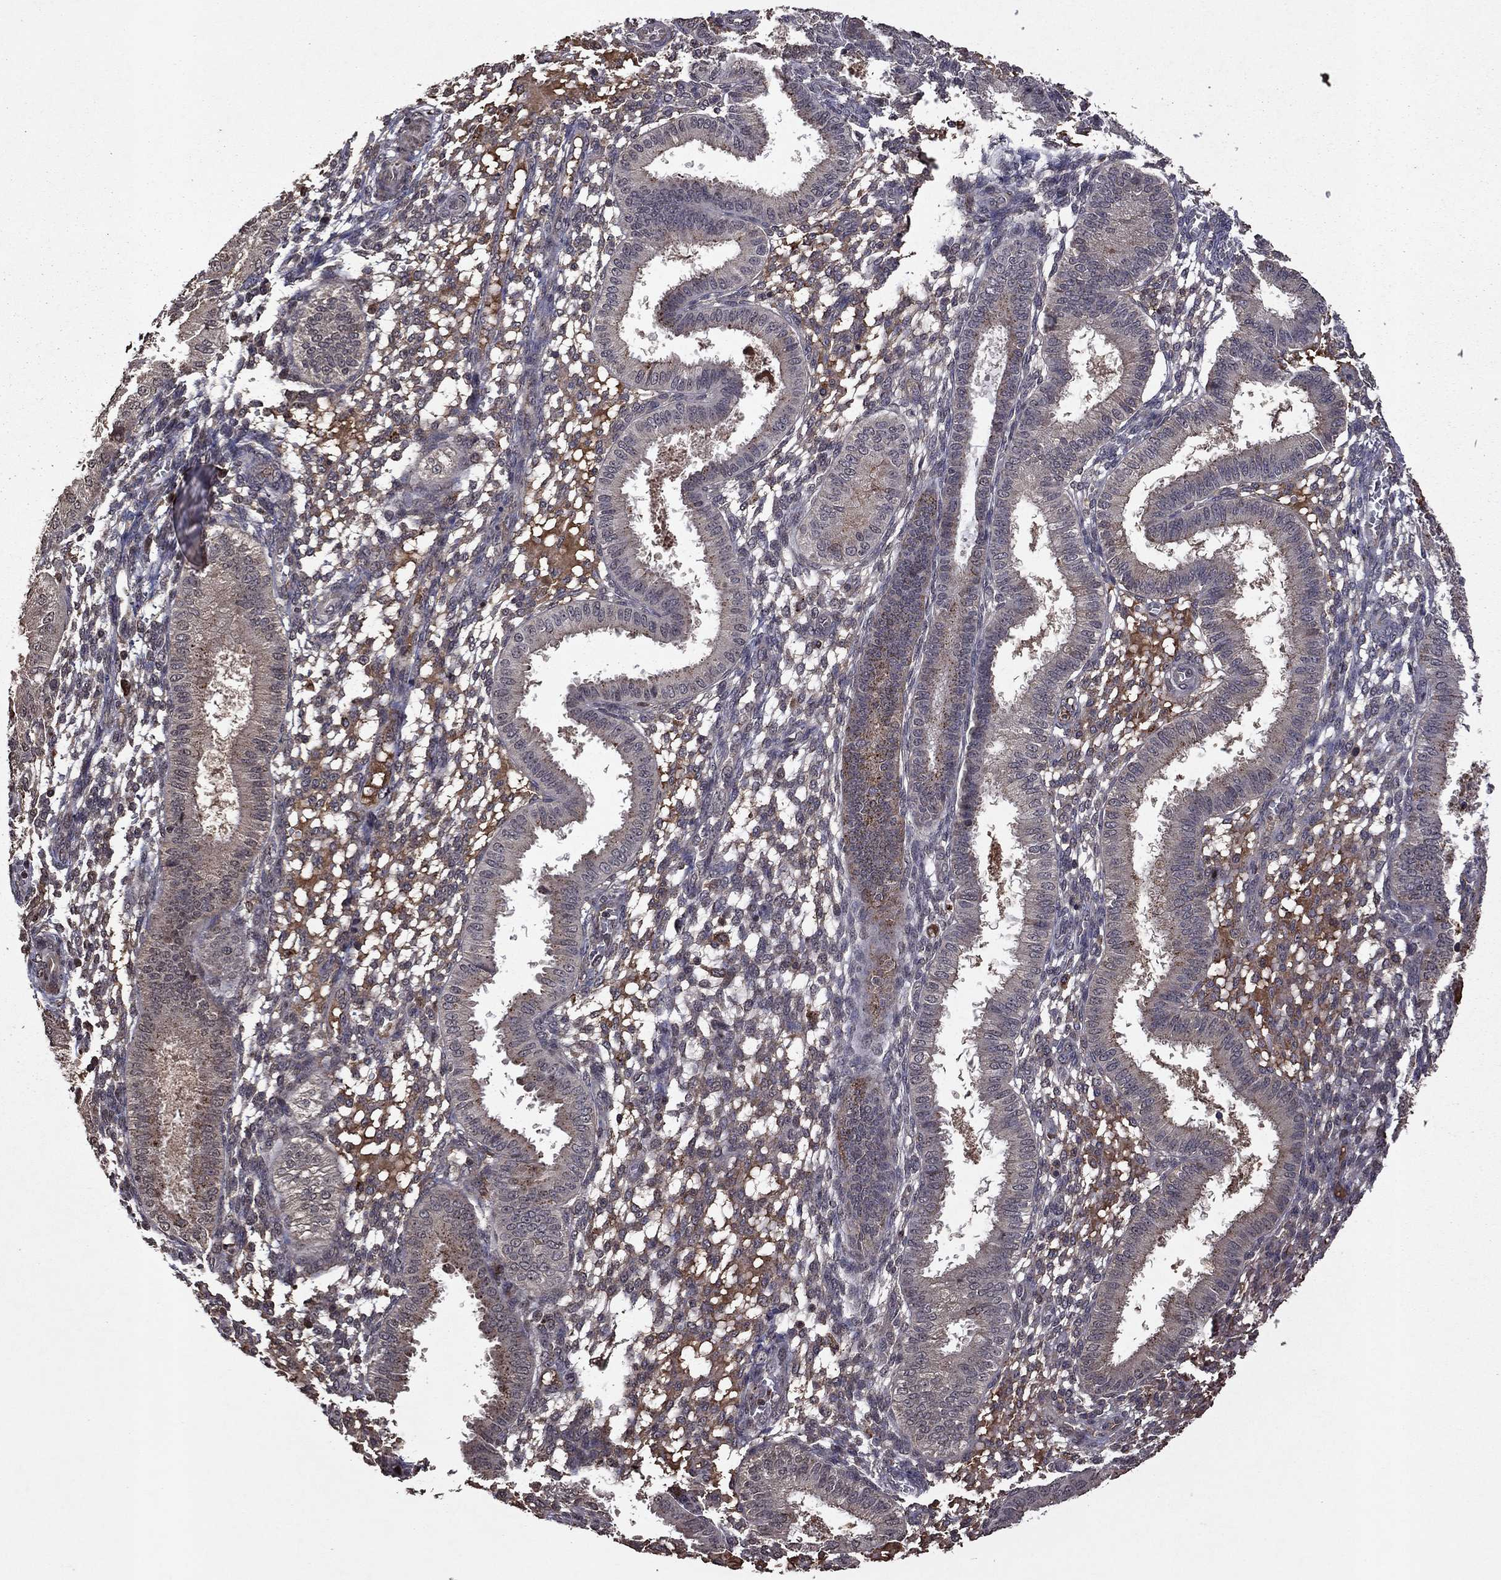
{"staining": {"intensity": "moderate", "quantity": "<25%", "location": "cytoplasmic/membranous"}, "tissue": "endometrium", "cell_type": "Cells in endometrial stroma", "image_type": "normal", "snomed": [{"axis": "morphology", "description": "Normal tissue, NOS"}, {"axis": "topography", "description": "Endometrium"}], "caption": "Endometrium was stained to show a protein in brown. There is low levels of moderate cytoplasmic/membranous positivity in about <25% of cells in endometrial stroma.", "gene": "NLGN1", "patient": {"sex": "female", "age": 43}}